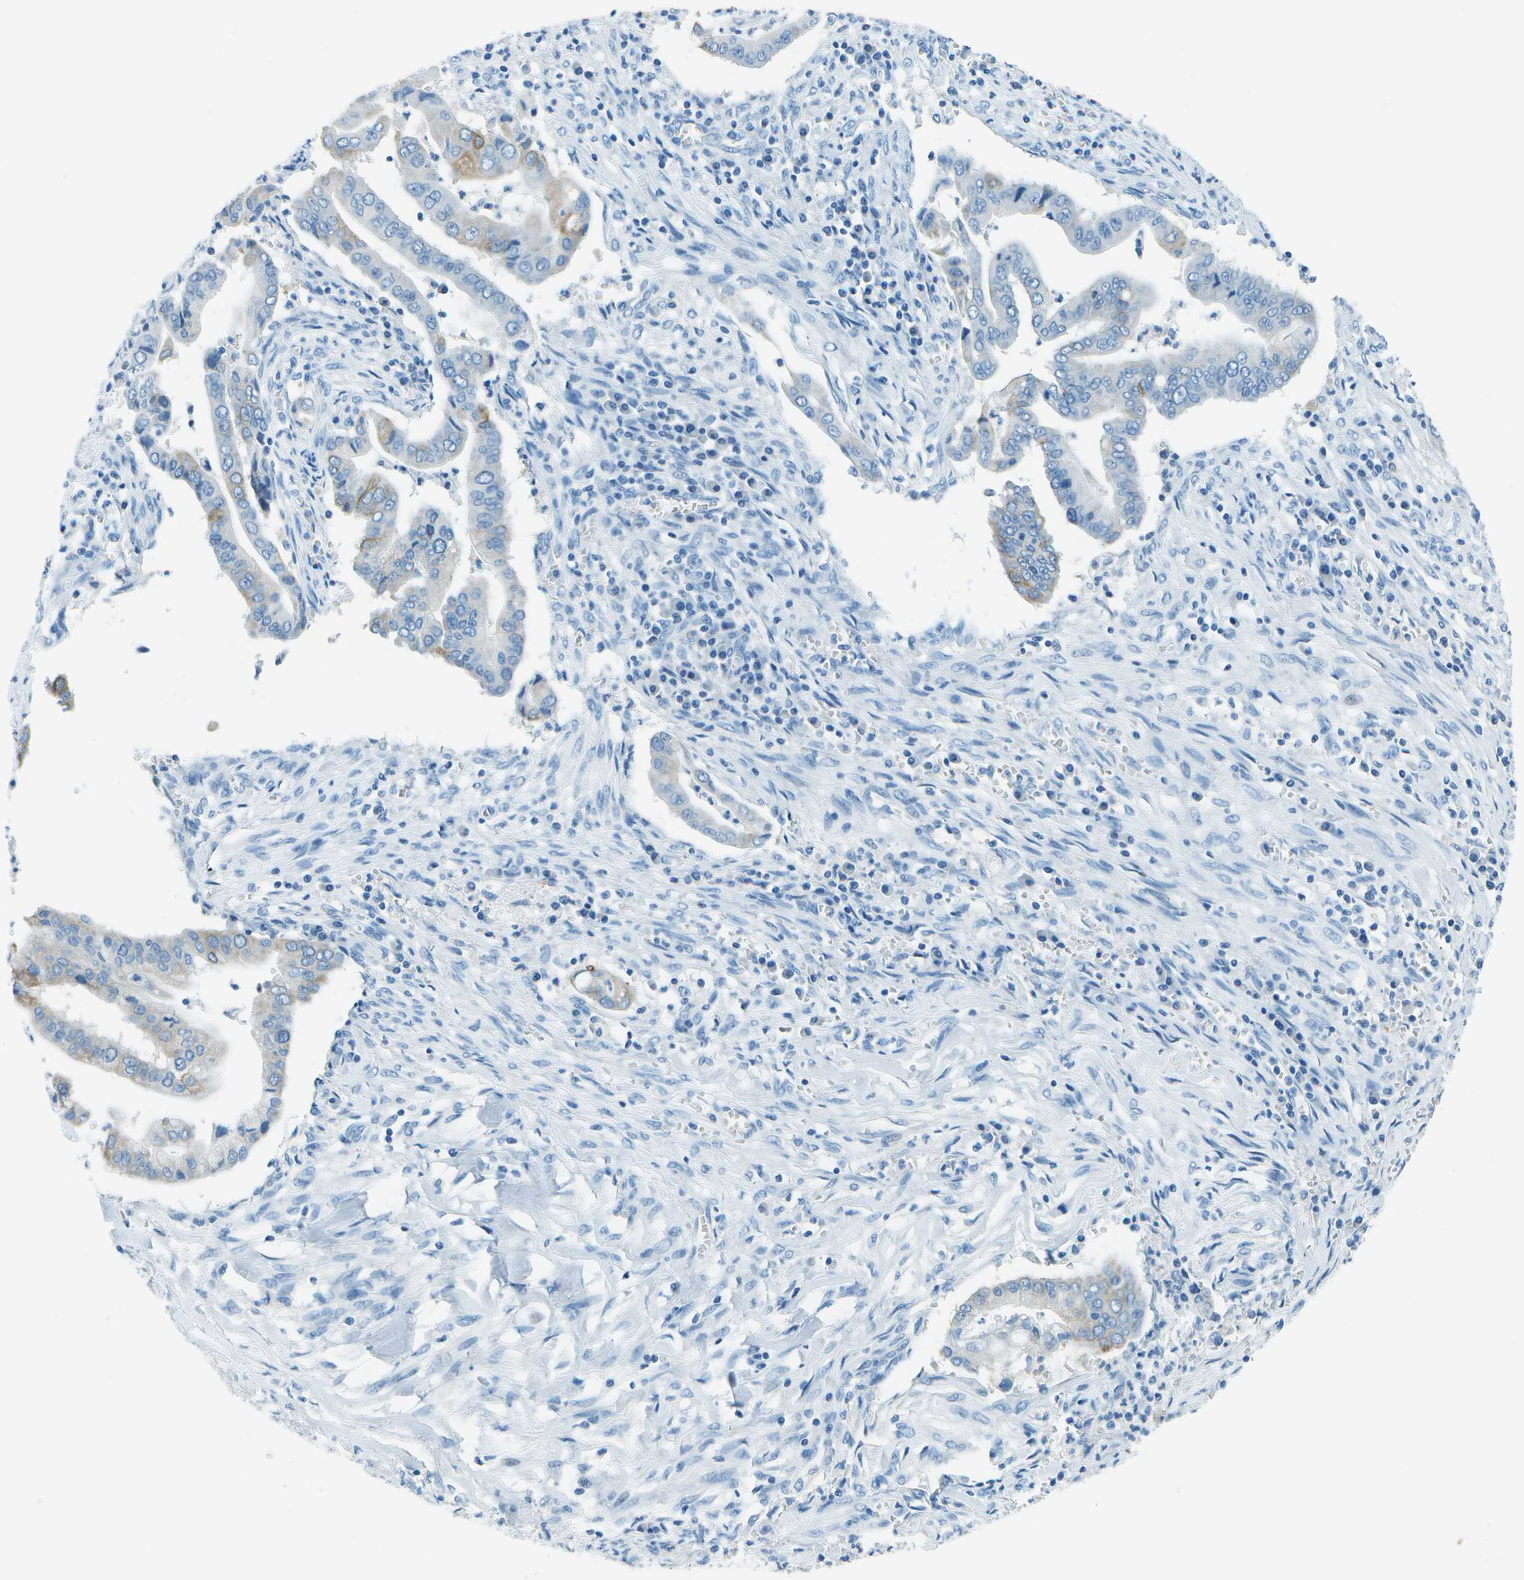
{"staining": {"intensity": "moderate", "quantity": "<25%", "location": "cytoplasmic/membranous"}, "tissue": "cervical cancer", "cell_type": "Tumor cells", "image_type": "cancer", "snomed": [{"axis": "morphology", "description": "Adenocarcinoma, NOS"}, {"axis": "topography", "description": "Cervix"}], "caption": "Approximately <25% of tumor cells in cervical adenocarcinoma show moderate cytoplasmic/membranous protein staining as visualized by brown immunohistochemical staining.", "gene": "SLC16A10", "patient": {"sex": "female", "age": 44}}